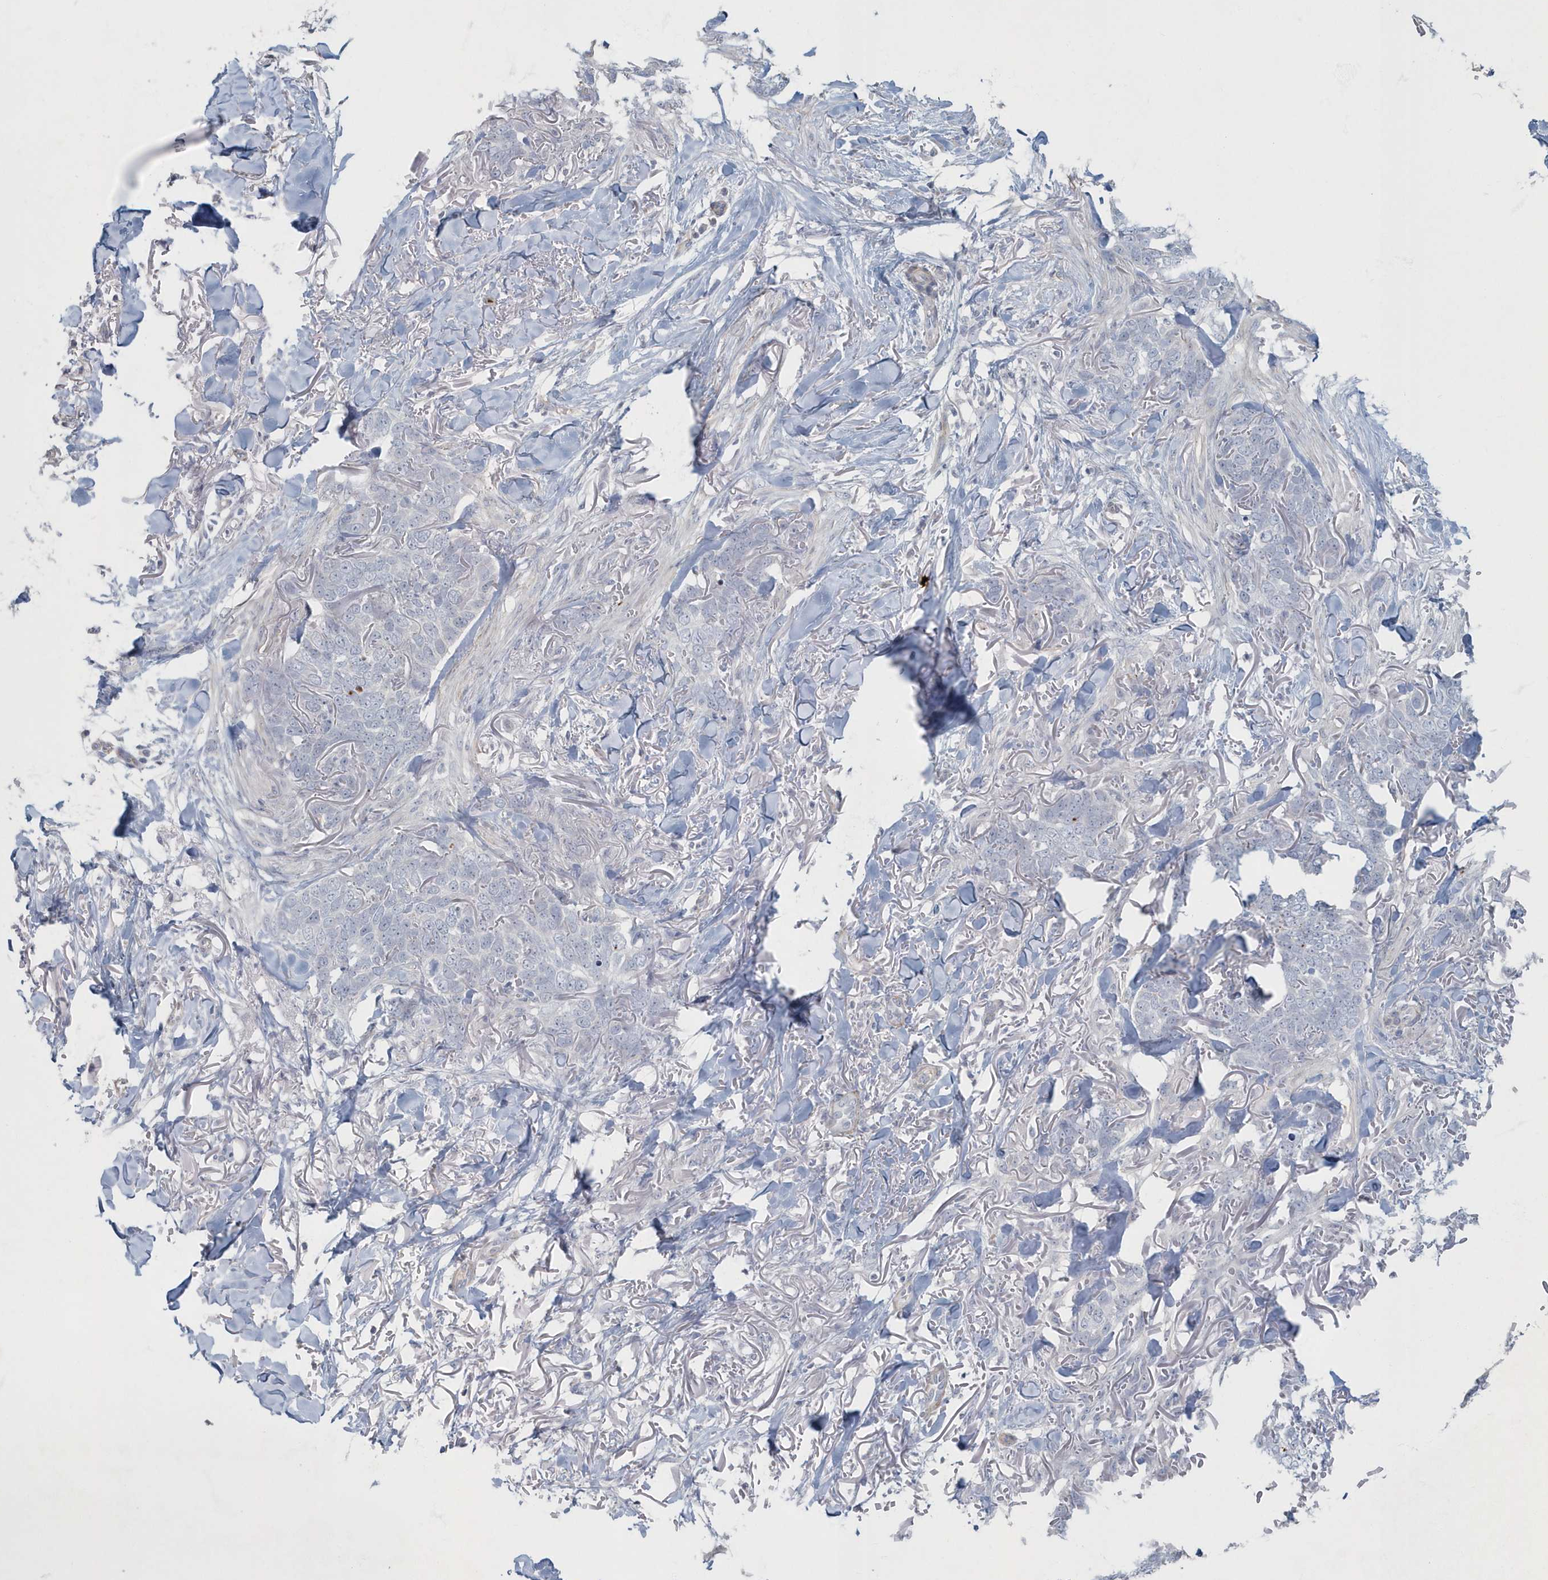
{"staining": {"intensity": "negative", "quantity": "none", "location": "none"}, "tissue": "skin cancer", "cell_type": "Tumor cells", "image_type": "cancer", "snomed": [{"axis": "morphology", "description": "Normal tissue, NOS"}, {"axis": "morphology", "description": "Basal cell carcinoma"}, {"axis": "topography", "description": "Skin"}], "caption": "Immunohistochemistry (IHC) image of neoplastic tissue: skin cancer (basal cell carcinoma) stained with DAB (3,3'-diaminobenzidine) reveals no significant protein staining in tumor cells. Nuclei are stained in blue.", "gene": "MYOT", "patient": {"sex": "male", "age": 77}}